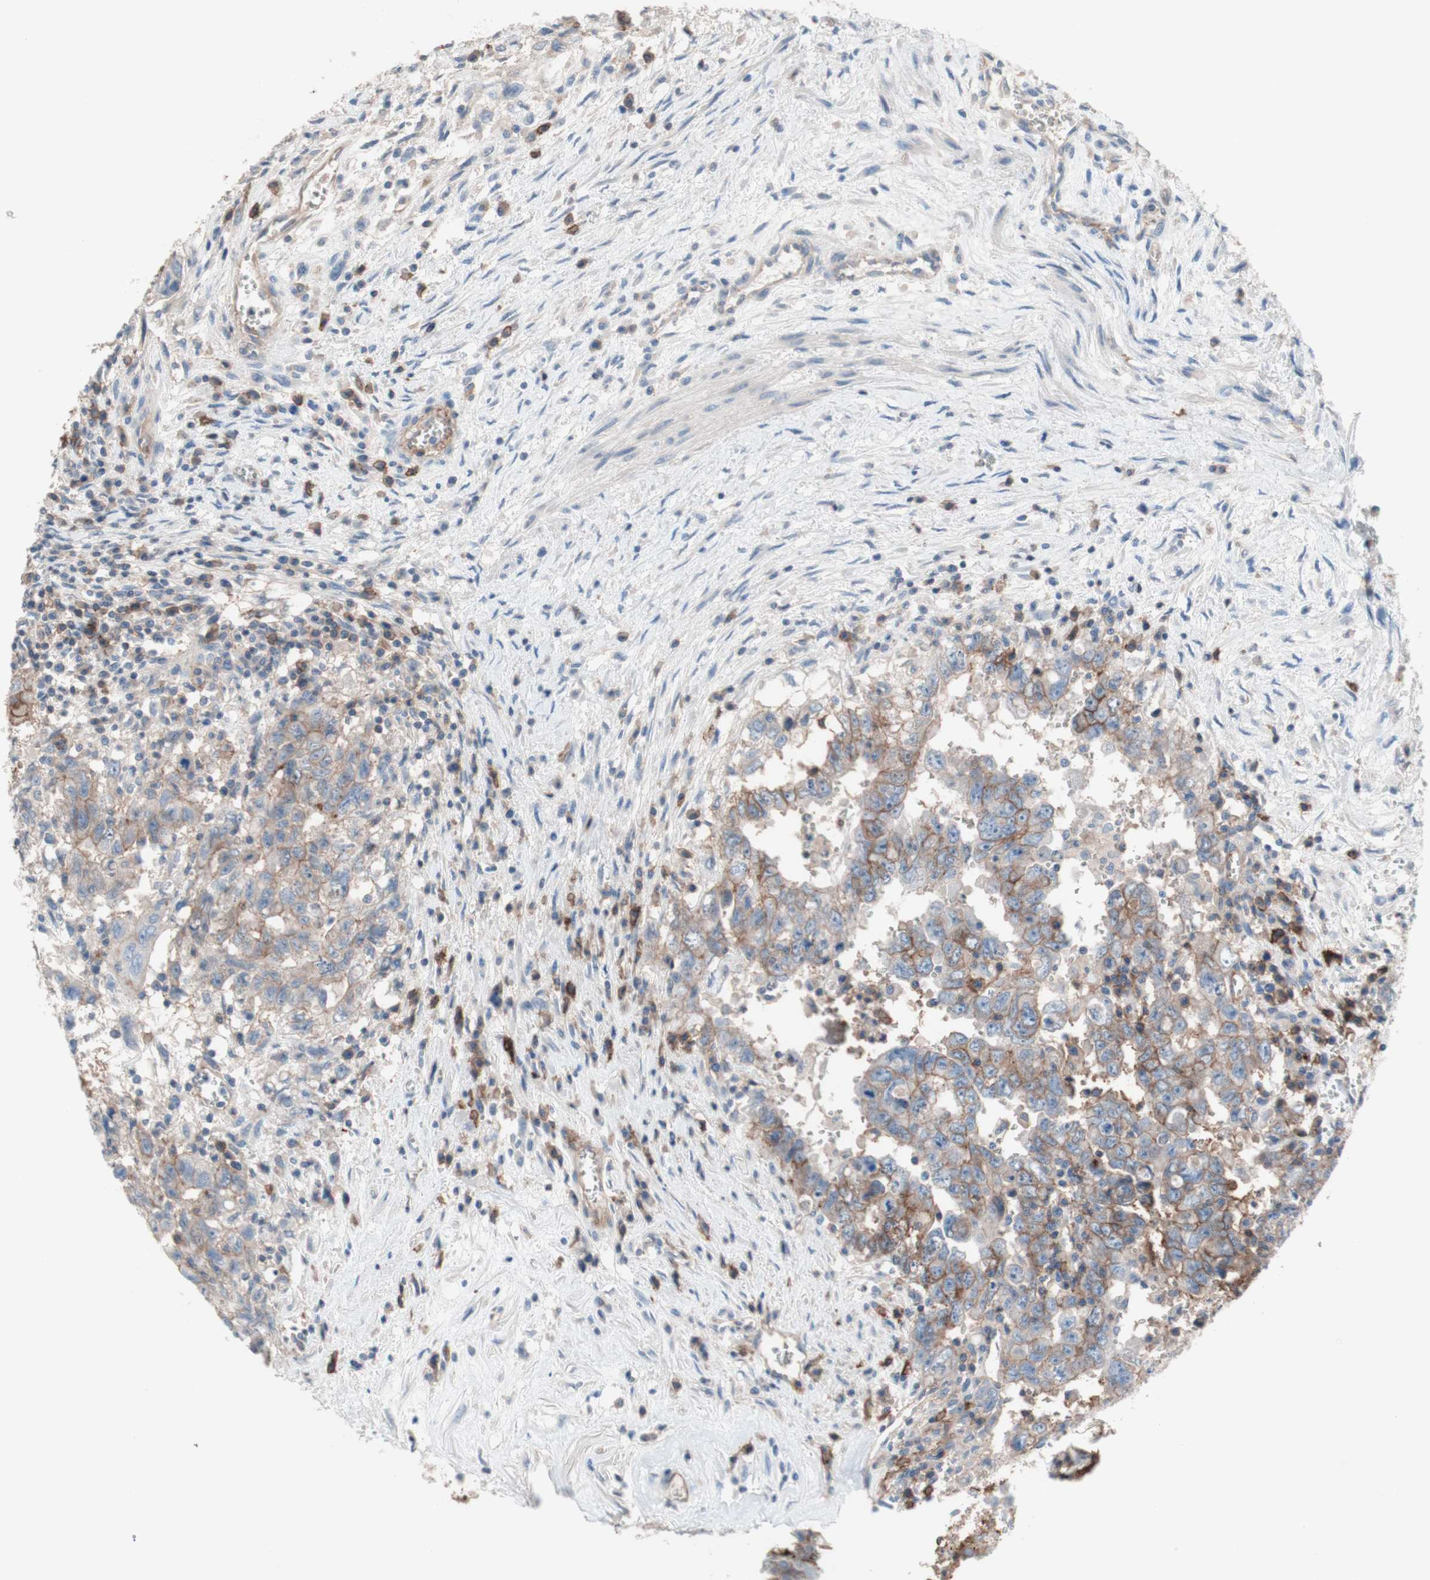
{"staining": {"intensity": "moderate", "quantity": ">75%", "location": "cytoplasmic/membranous"}, "tissue": "testis cancer", "cell_type": "Tumor cells", "image_type": "cancer", "snomed": [{"axis": "morphology", "description": "Carcinoma, Embryonal, NOS"}, {"axis": "topography", "description": "Testis"}], "caption": "This image displays IHC staining of testis cancer, with medium moderate cytoplasmic/membranous staining in about >75% of tumor cells.", "gene": "CD46", "patient": {"sex": "male", "age": 28}}